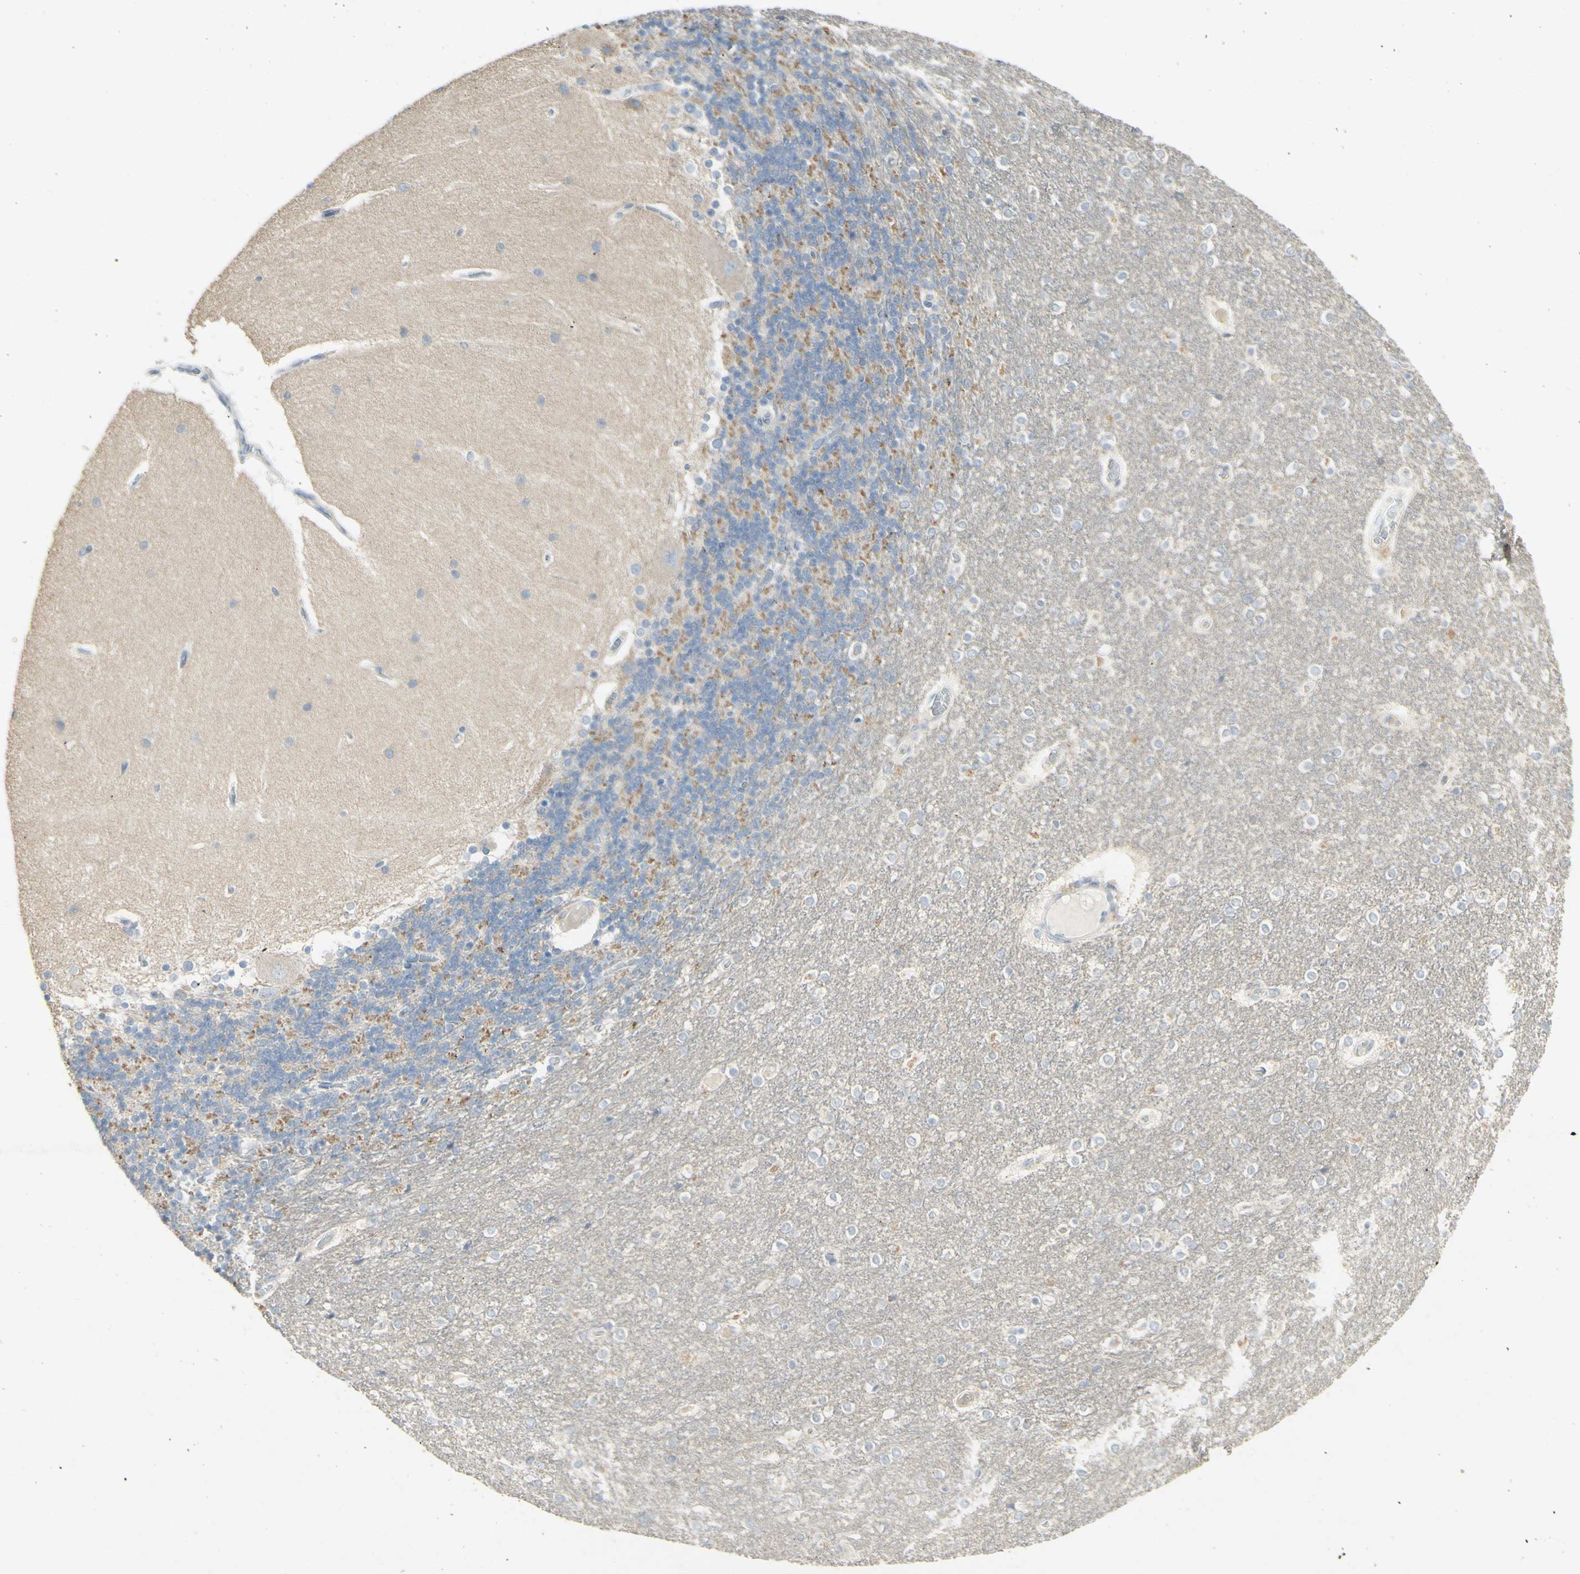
{"staining": {"intensity": "moderate", "quantity": "<25%", "location": "cytoplasmic/membranous"}, "tissue": "cerebellum", "cell_type": "Cells in granular layer", "image_type": "normal", "snomed": [{"axis": "morphology", "description": "Normal tissue, NOS"}, {"axis": "topography", "description": "Cerebellum"}], "caption": "Cells in granular layer reveal low levels of moderate cytoplasmic/membranous positivity in about <25% of cells in benign human cerebellum. (DAB (3,3'-diaminobenzidine) IHC with brightfield microscopy, high magnification).", "gene": "ATP6V1B1", "patient": {"sex": "female", "age": 54}}